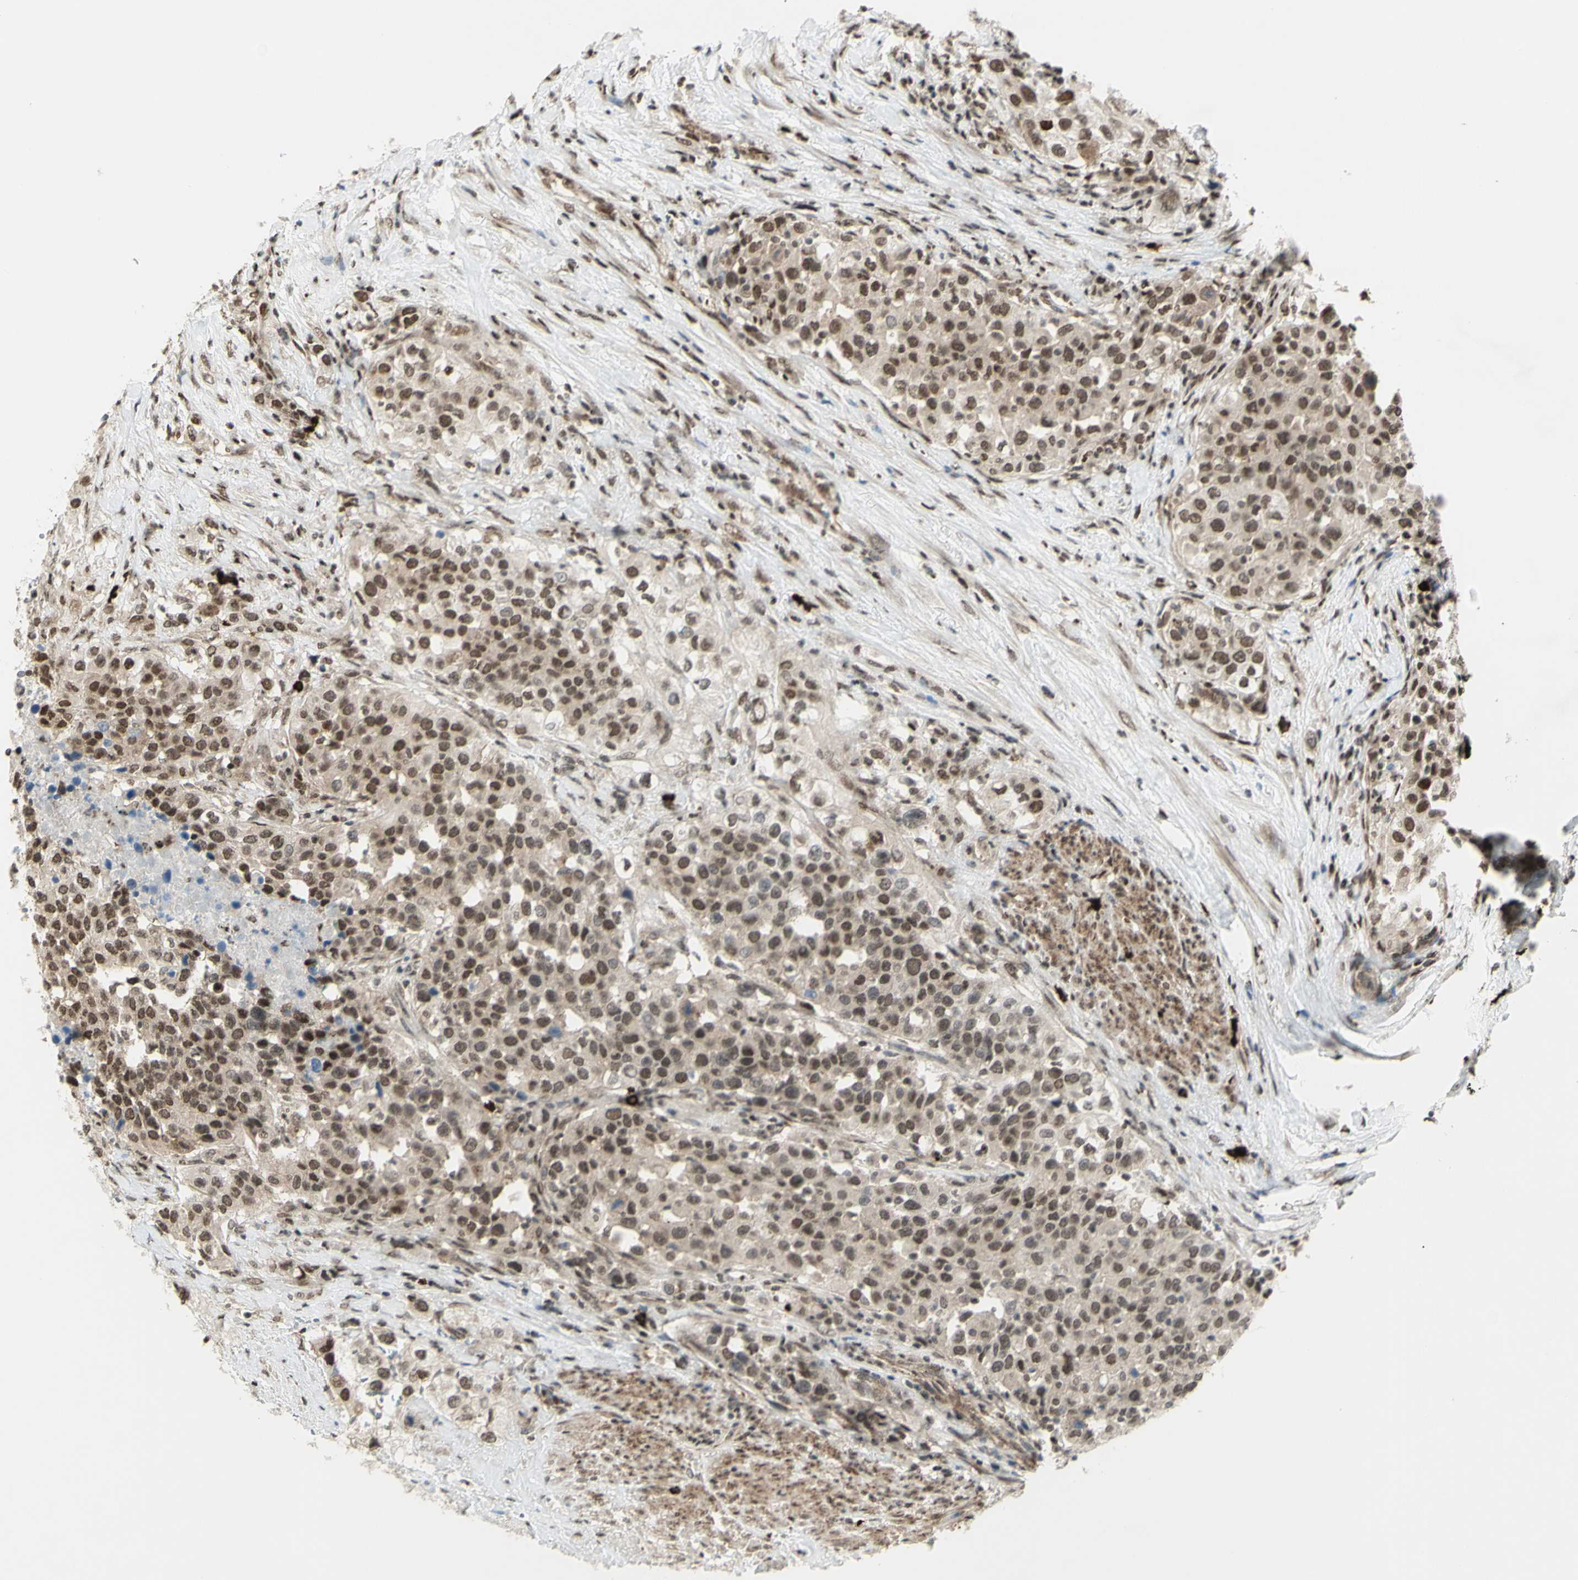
{"staining": {"intensity": "moderate", "quantity": ">75%", "location": "nuclear"}, "tissue": "urothelial cancer", "cell_type": "Tumor cells", "image_type": "cancer", "snomed": [{"axis": "morphology", "description": "Urothelial carcinoma, High grade"}, {"axis": "topography", "description": "Urinary bladder"}], "caption": "This photomicrograph reveals urothelial carcinoma (high-grade) stained with immunohistochemistry (IHC) to label a protein in brown. The nuclear of tumor cells show moderate positivity for the protein. Nuclei are counter-stained blue.", "gene": "ZMYM6", "patient": {"sex": "female", "age": 80}}